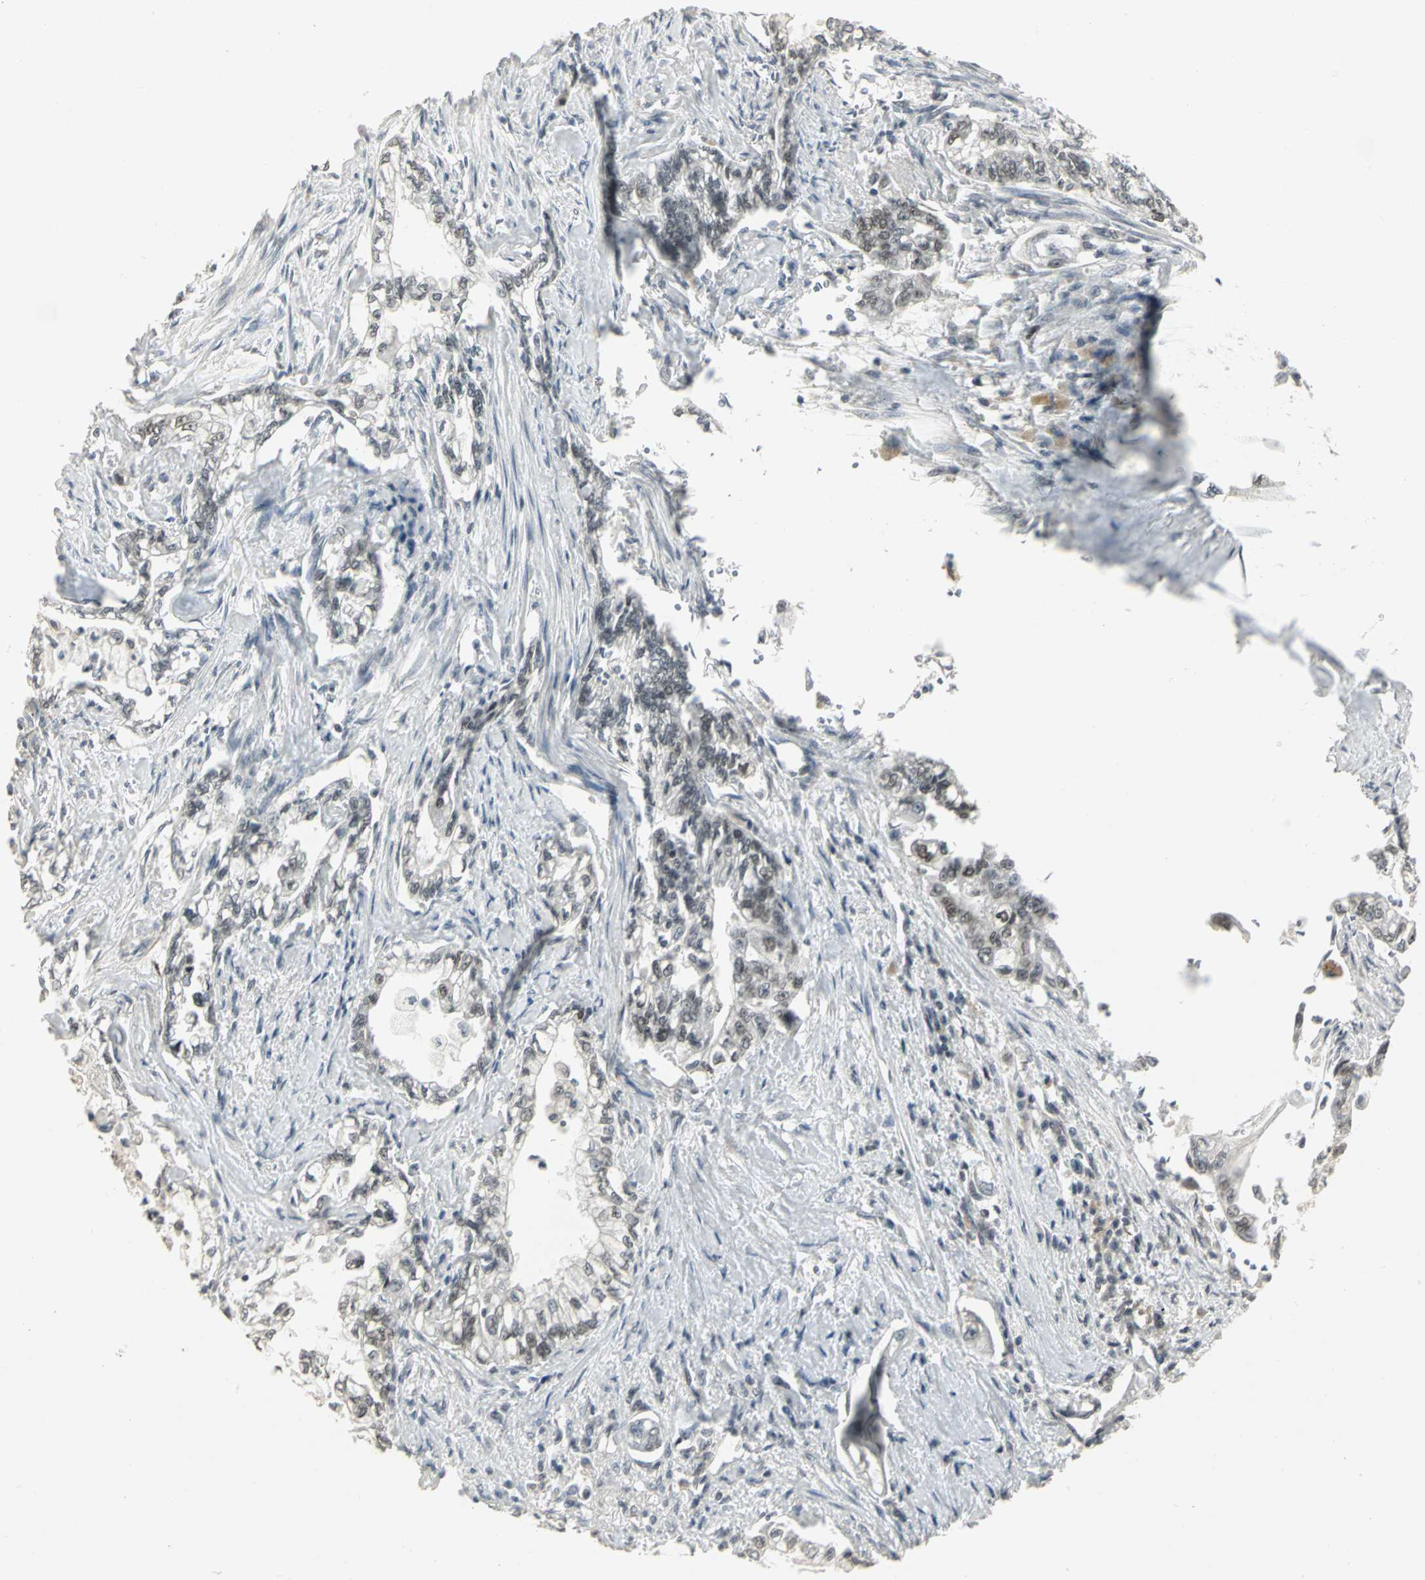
{"staining": {"intensity": "strong", "quantity": ">75%", "location": "nuclear"}, "tissue": "pancreatic cancer", "cell_type": "Tumor cells", "image_type": "cancer", "snomed": [{"axis": "morphology", "description": "Normal tissue, NOS"}, {"axis": "topography", "description": "Pancreas"}], "caption": "Tumor cells demonstrate high levels of strong nuclear staining in about >75% of cells in human pancreatic cancer.", "gene": "CBX3", "patient": {"sex": "male", "age": 42}}